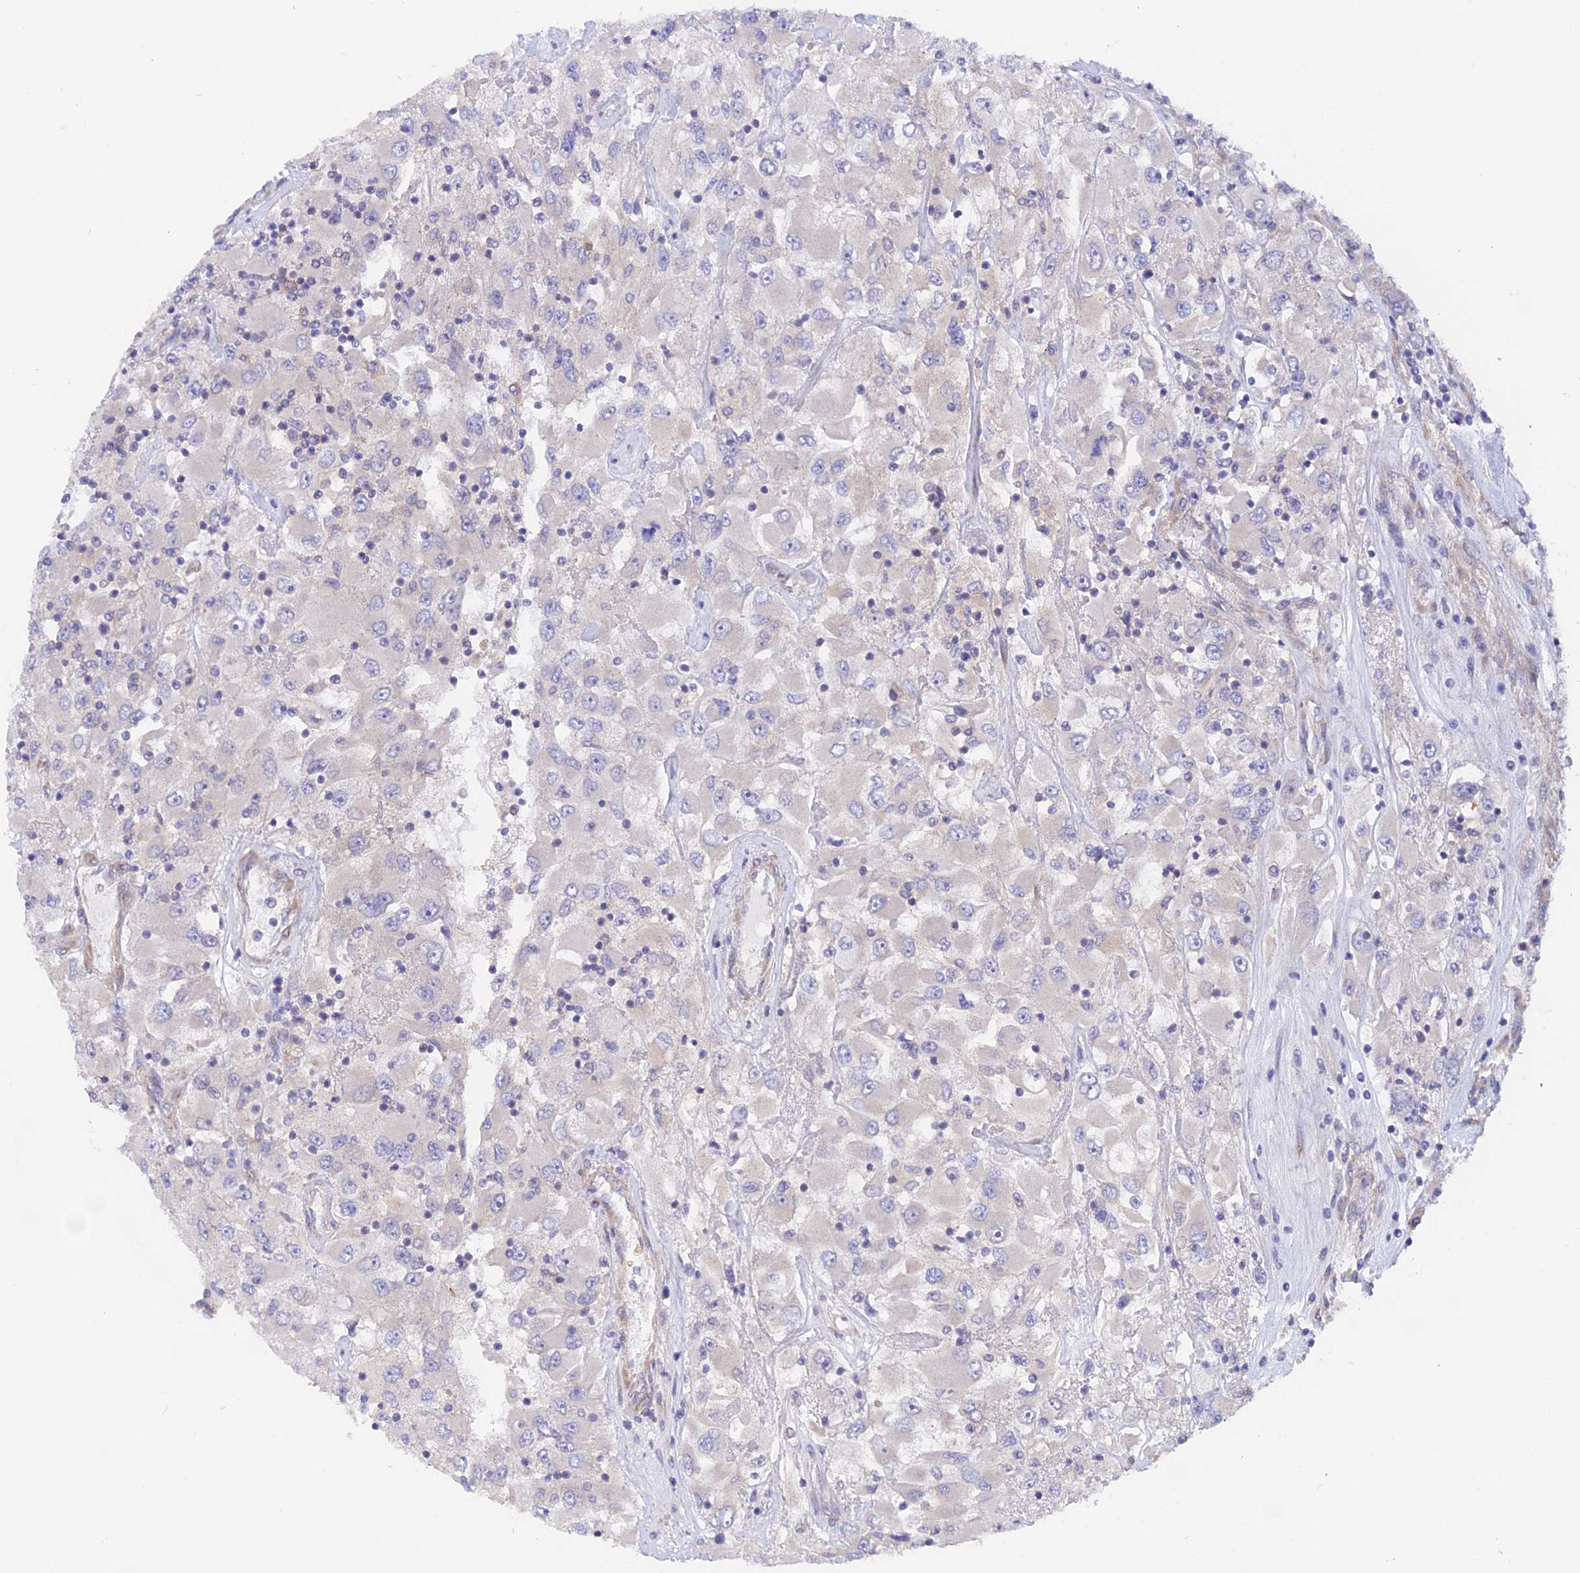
{"staining": {"intensity": "negative", "quantity": "none", "location": "none"}, "tissue": "renal cancer", "cell_type": "Tumor cells", "image_type": "cancer", "snomed": [{"axis": "morphology", "description": "Adenocarcinoma, NOS"}, {"axis": "topography", "description": "Kidney"}], "caption": "Tumor cells show no significant protein positivity in adenocarcinoma (renal).", "gene": "HYCC1", "patient": {"sex": "female", "age": 52}}